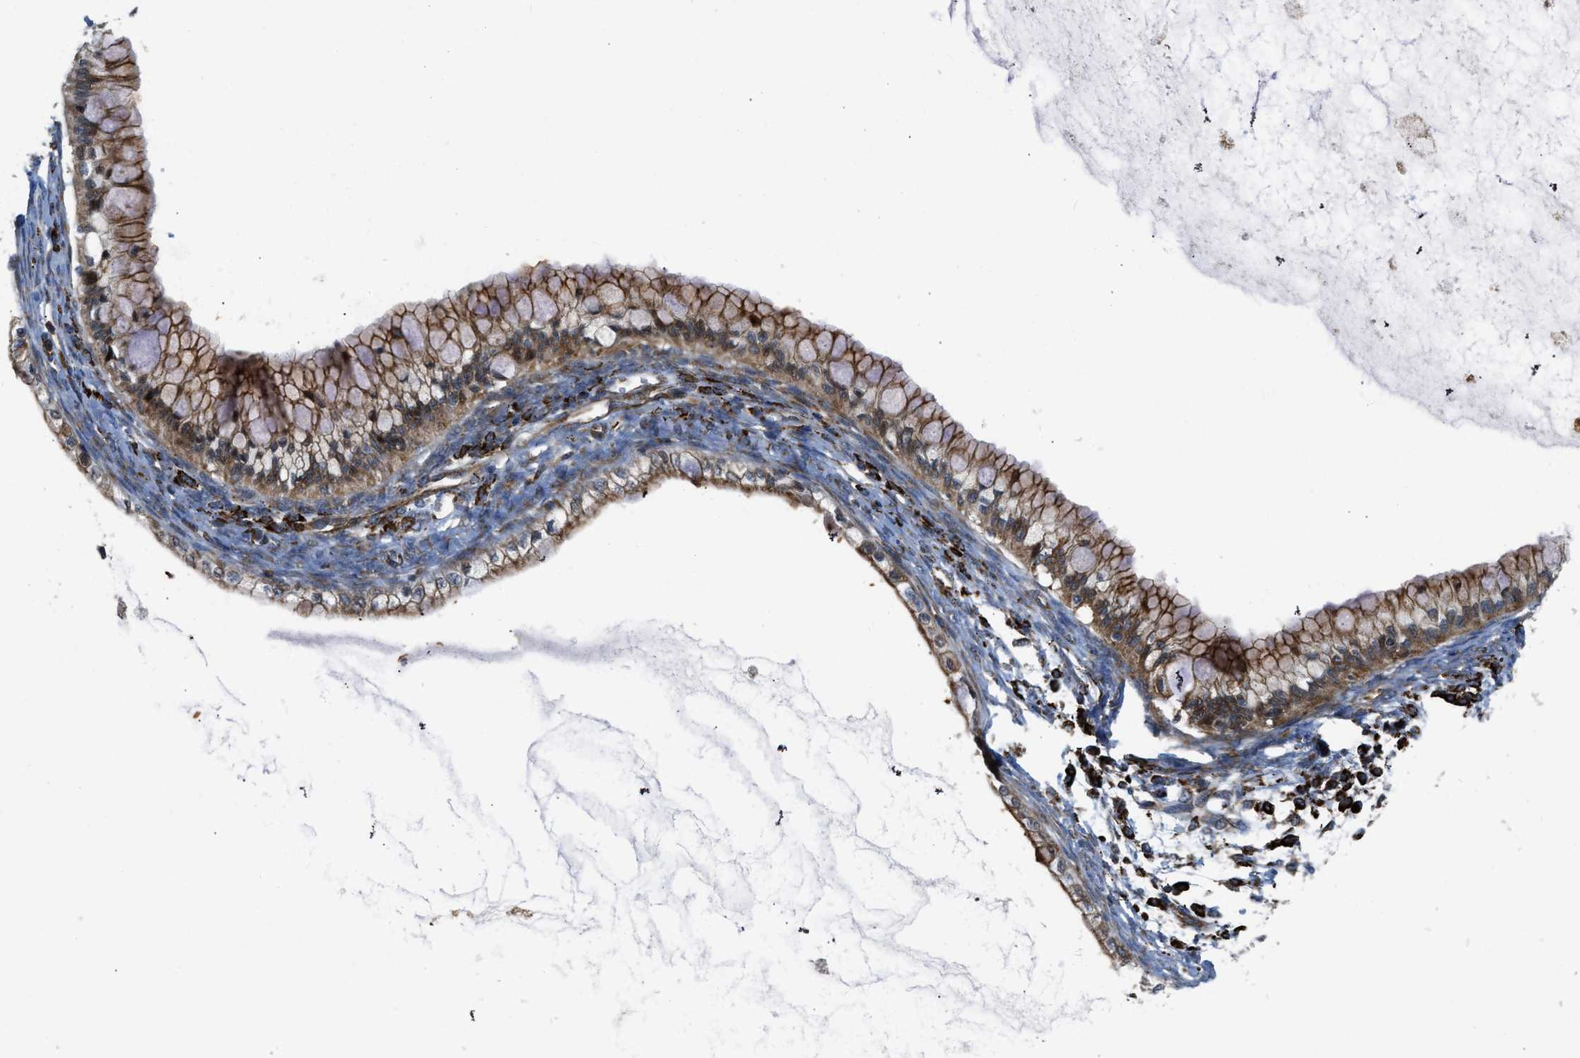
{"staining": {"intensity": "strong", "quantity": ">75%", "location": "cytoplasmic/membranous"}, "tissue": "ovarian cancer", "cell_type": "Tumor cells", "image_type": "cancer", "snomed": [{"axis": "morphology", "description": "Cystadenocarcinoma, mucinous, NOS"}, {"axis": "topography", "description": "Ovary"}], "caption": "Mucinous cystadenocarcinoma (ovarian) stained with a protein marker reveals strong staining in tumor cells.", "gene": "GSDME", "patient": {"sex": "female", "age": 57}}